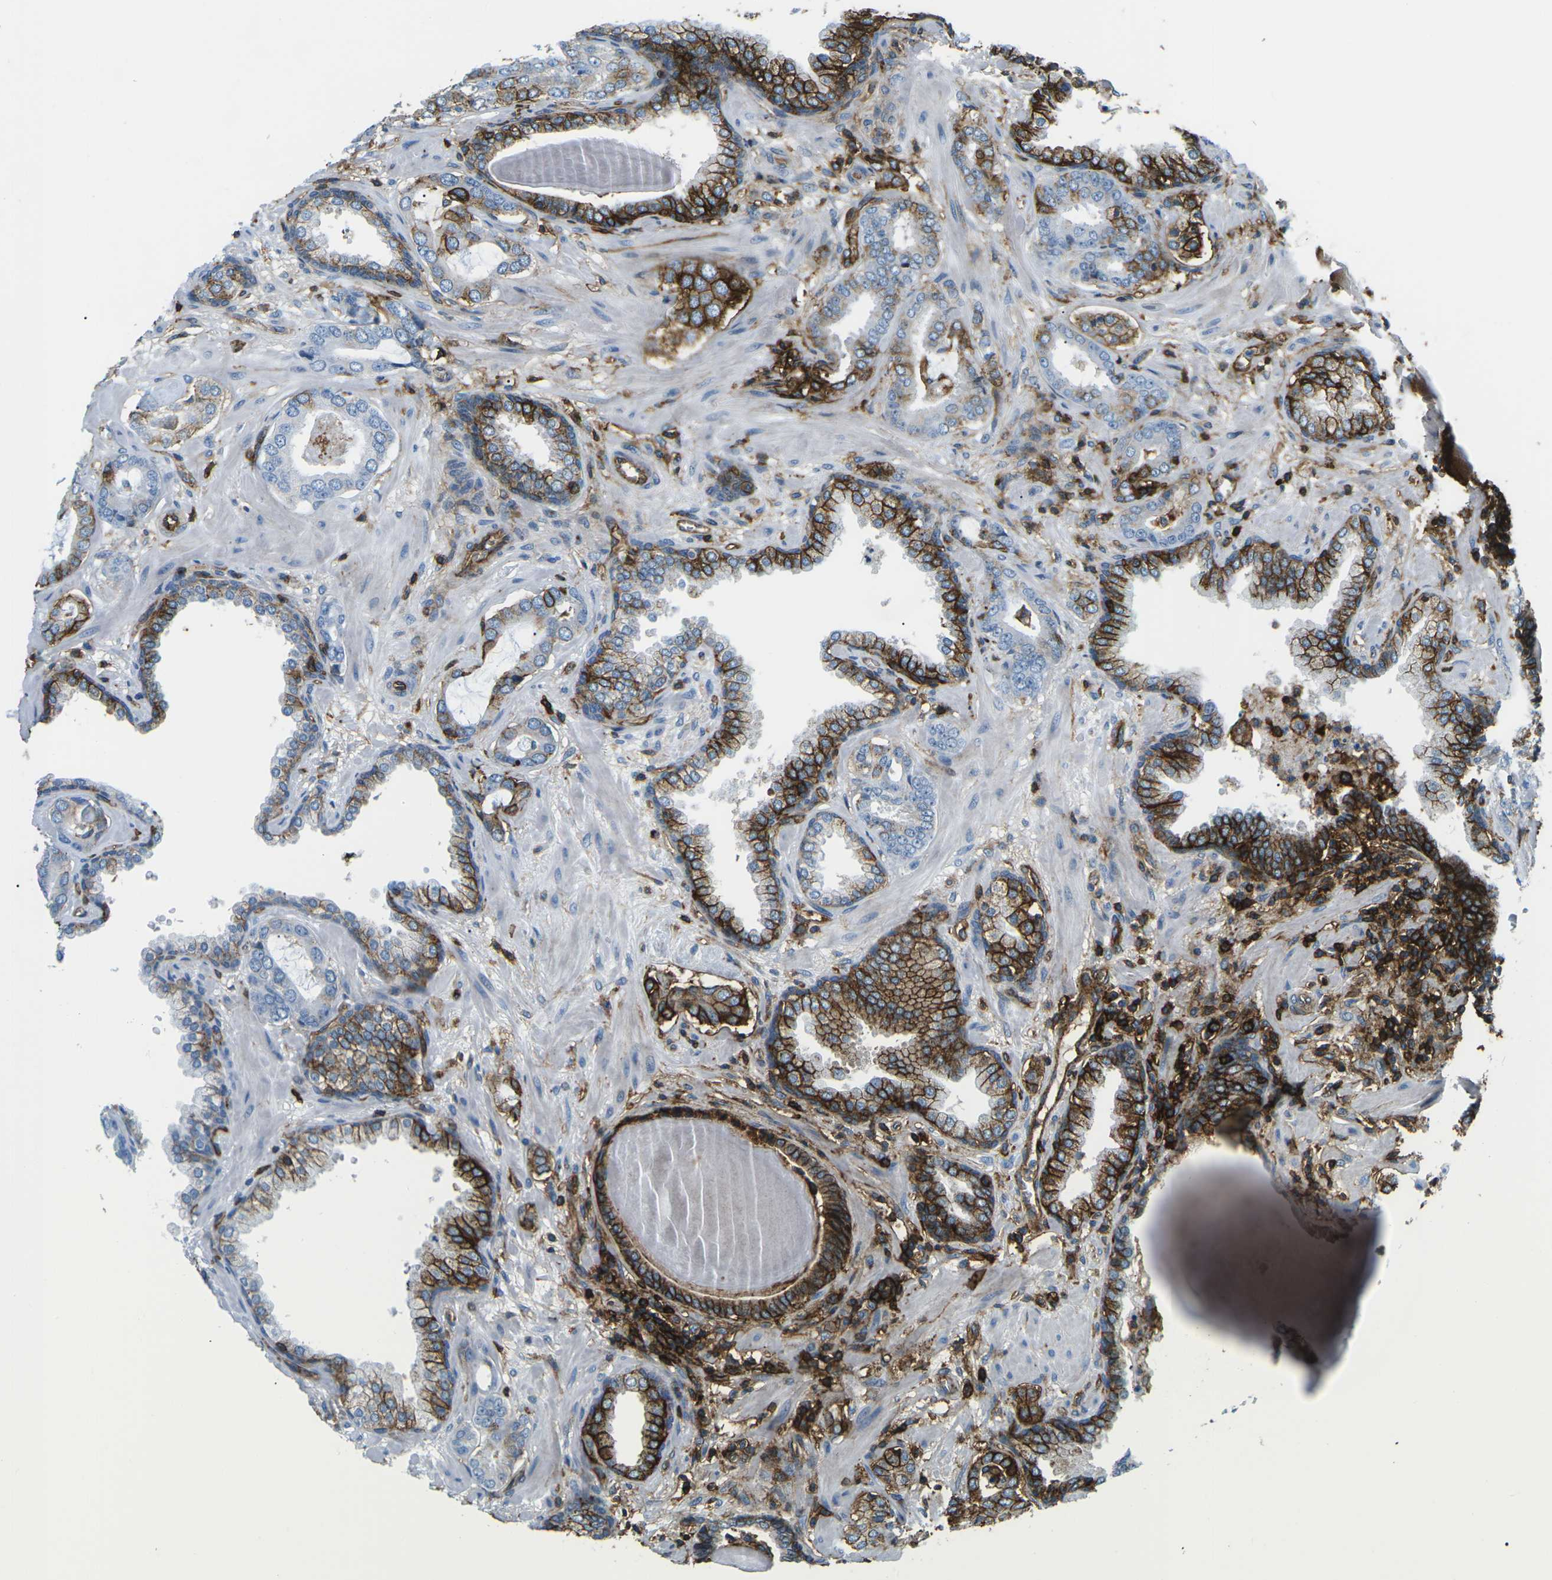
{"staining": {"intensity": "negative", "quantity": "none", "location": "none"}, "tissue": "prostate cancer", "cell_type": "Tumor cells", "image_type": "cancer", "snomed": [{"axis": "morphology", "description": "Adenocarcinoma, Low grade"}, {"axis": "topography", "description": "Prostate"}], "caption": "Prostate low-grade adenocarcinoma was stained to show a protein in brown. There is no significant positivity in tumor cells.", "gene": "HLA-B", "patient": {"sex": "male", "age": 53}}